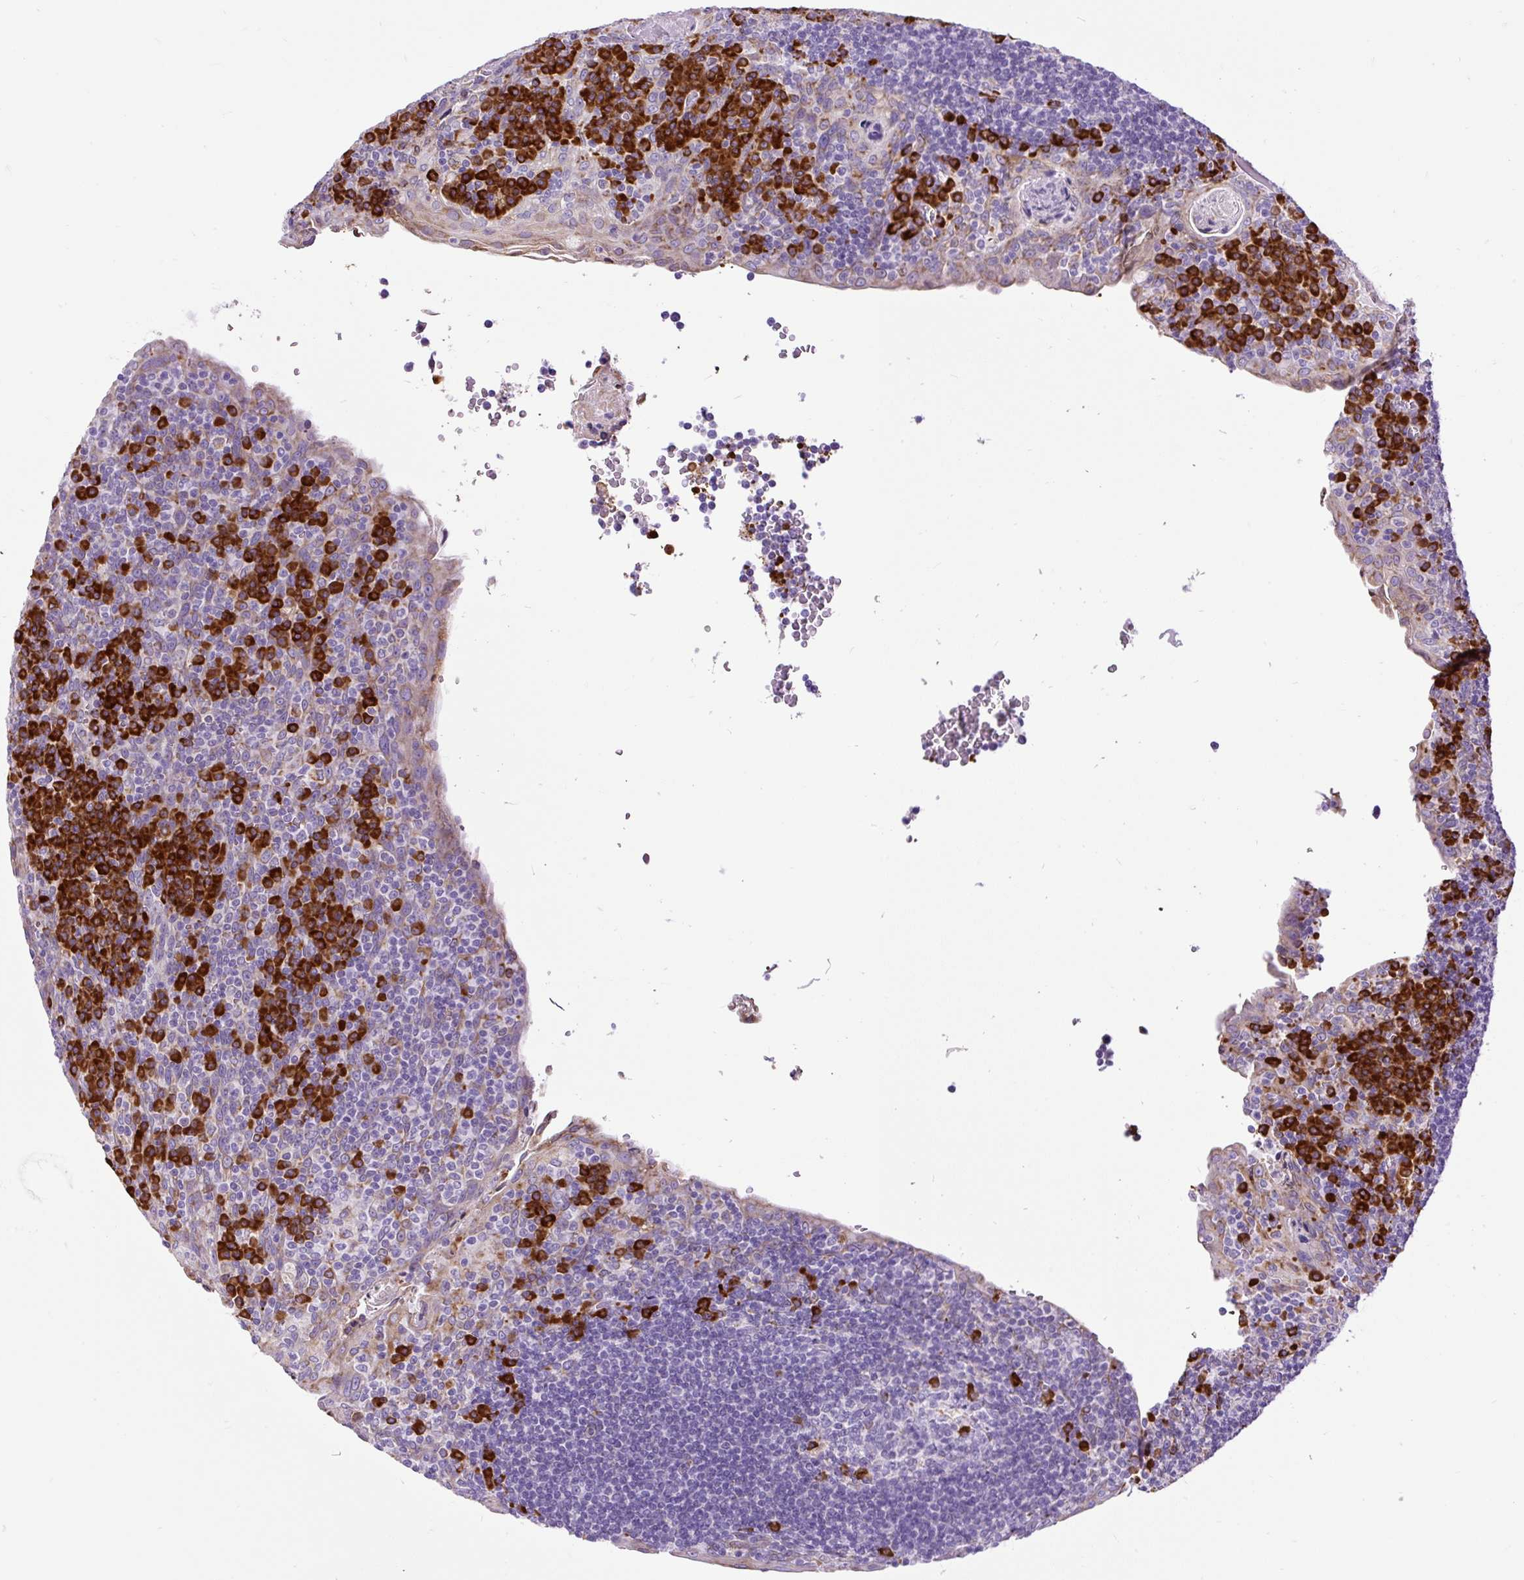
{"staining": {"intensity": "strong", "quantity": "<25%", "location": "cytoplasmic/membranous"}, "tissue": "tonsil", "cell_type": "Germinal center cells", "image_type": "normal", "snomed": [{"axis": "morphology", "description": "Normal tissue, NOS"}, {"axis": "topography", "description": "Tonsil"}], "caption": "This image shows unremarkable tonsil stained with IHC to label a protein in brown. The cytoplasmic/membranous of germinal center cells show strong positivity for the protein. Nuclei are counter-stained blue.", "gene": "DDOST", "patient": {"sex": "male", "age": 17}}